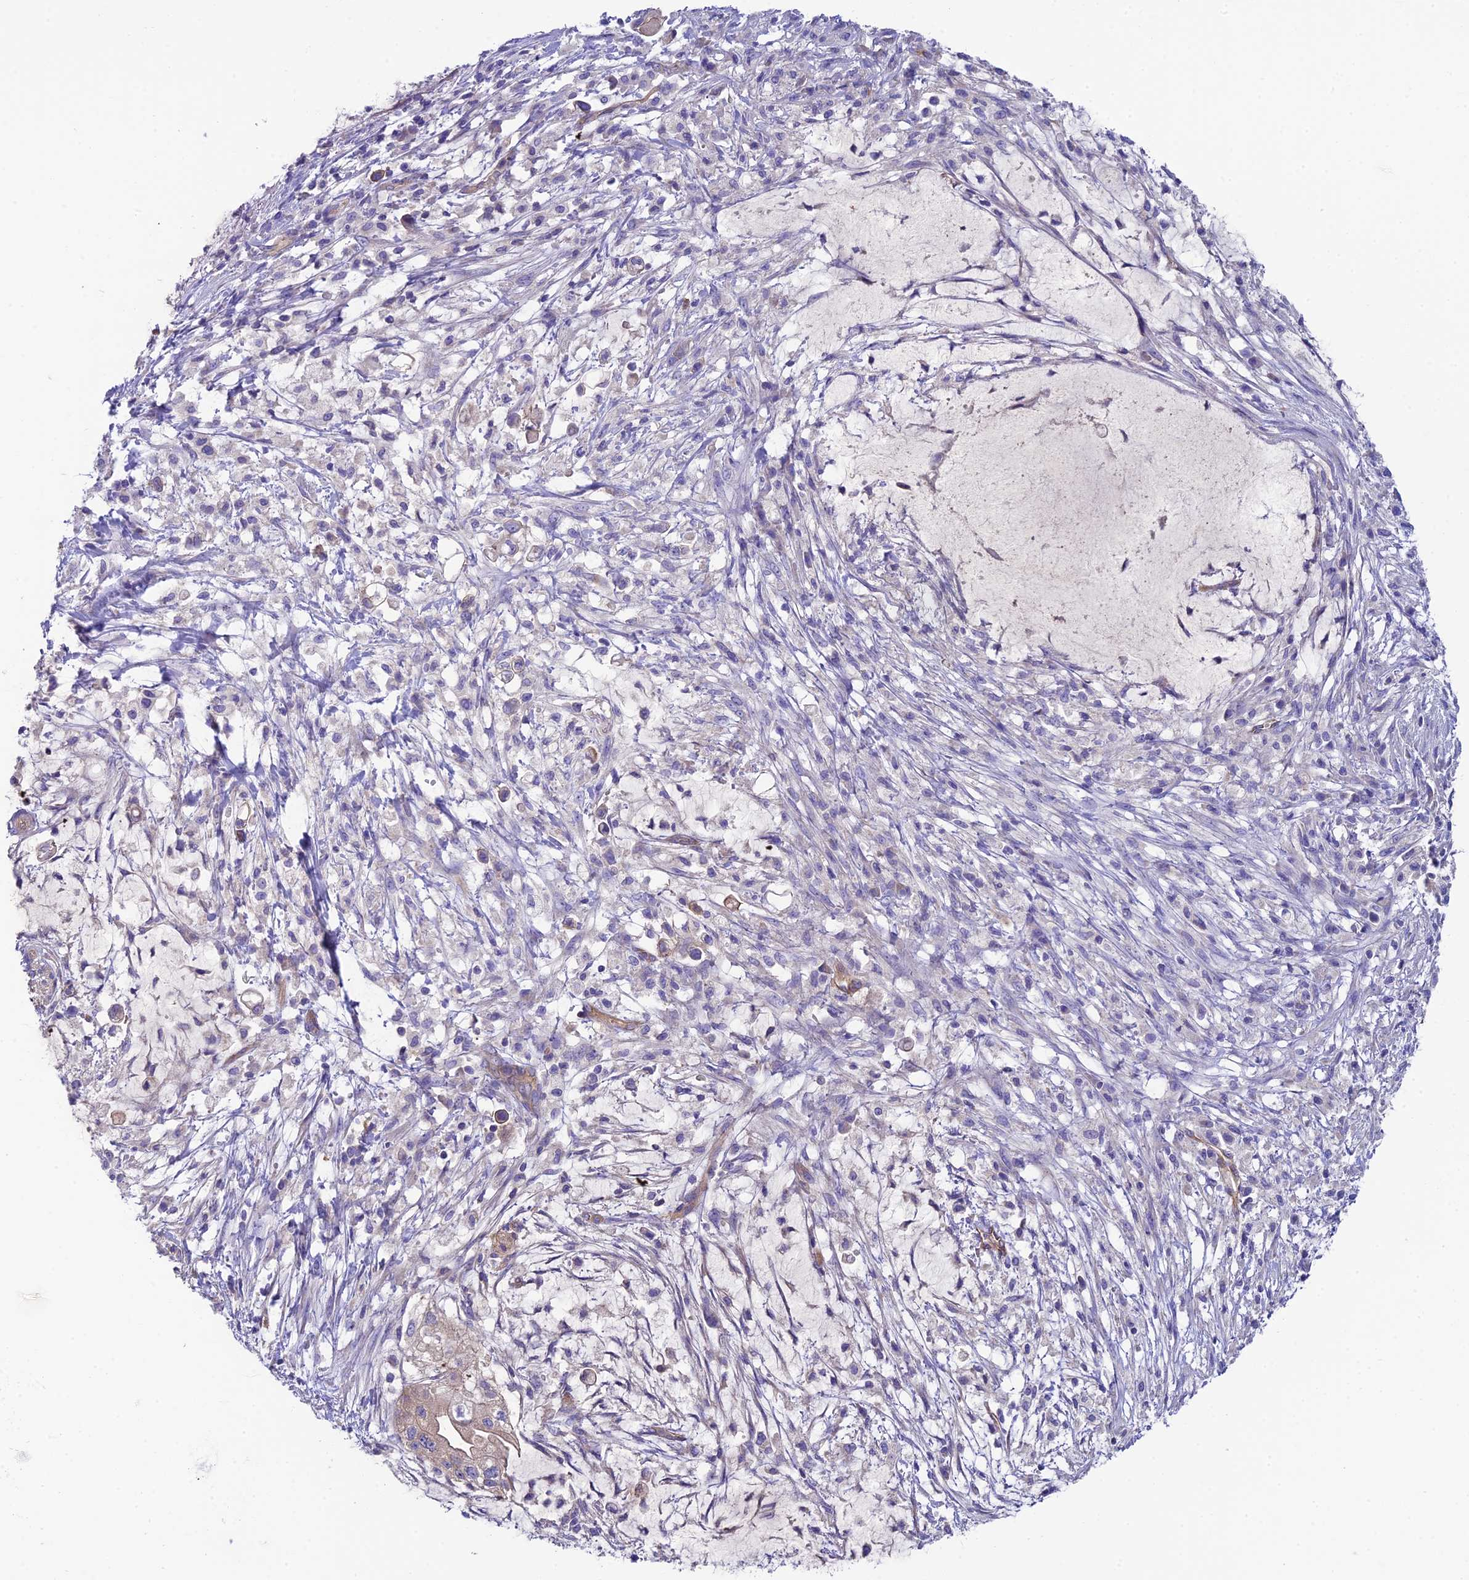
{"staining": {"intensity": "negative", "quantity": "none", "location": "none"}, "tissue": "pancreatic cancer", "cell_type": "Tumor cells", "image_type": "cancer", "snomed": [{"axis": "morphology", "description": "Adenocarcinoma, NOS"}, {"axis": "topography", "description": "Pancreas"}], "caption": "DAB (3,3'-diaminobenzidine) immunohistochemical staining of human pancreatic cancer (adenocarcinoma) displays no significant expression in tumor cells.", "gene": "PPFIA3", "patient": {"sex": "male", "age": 48}}